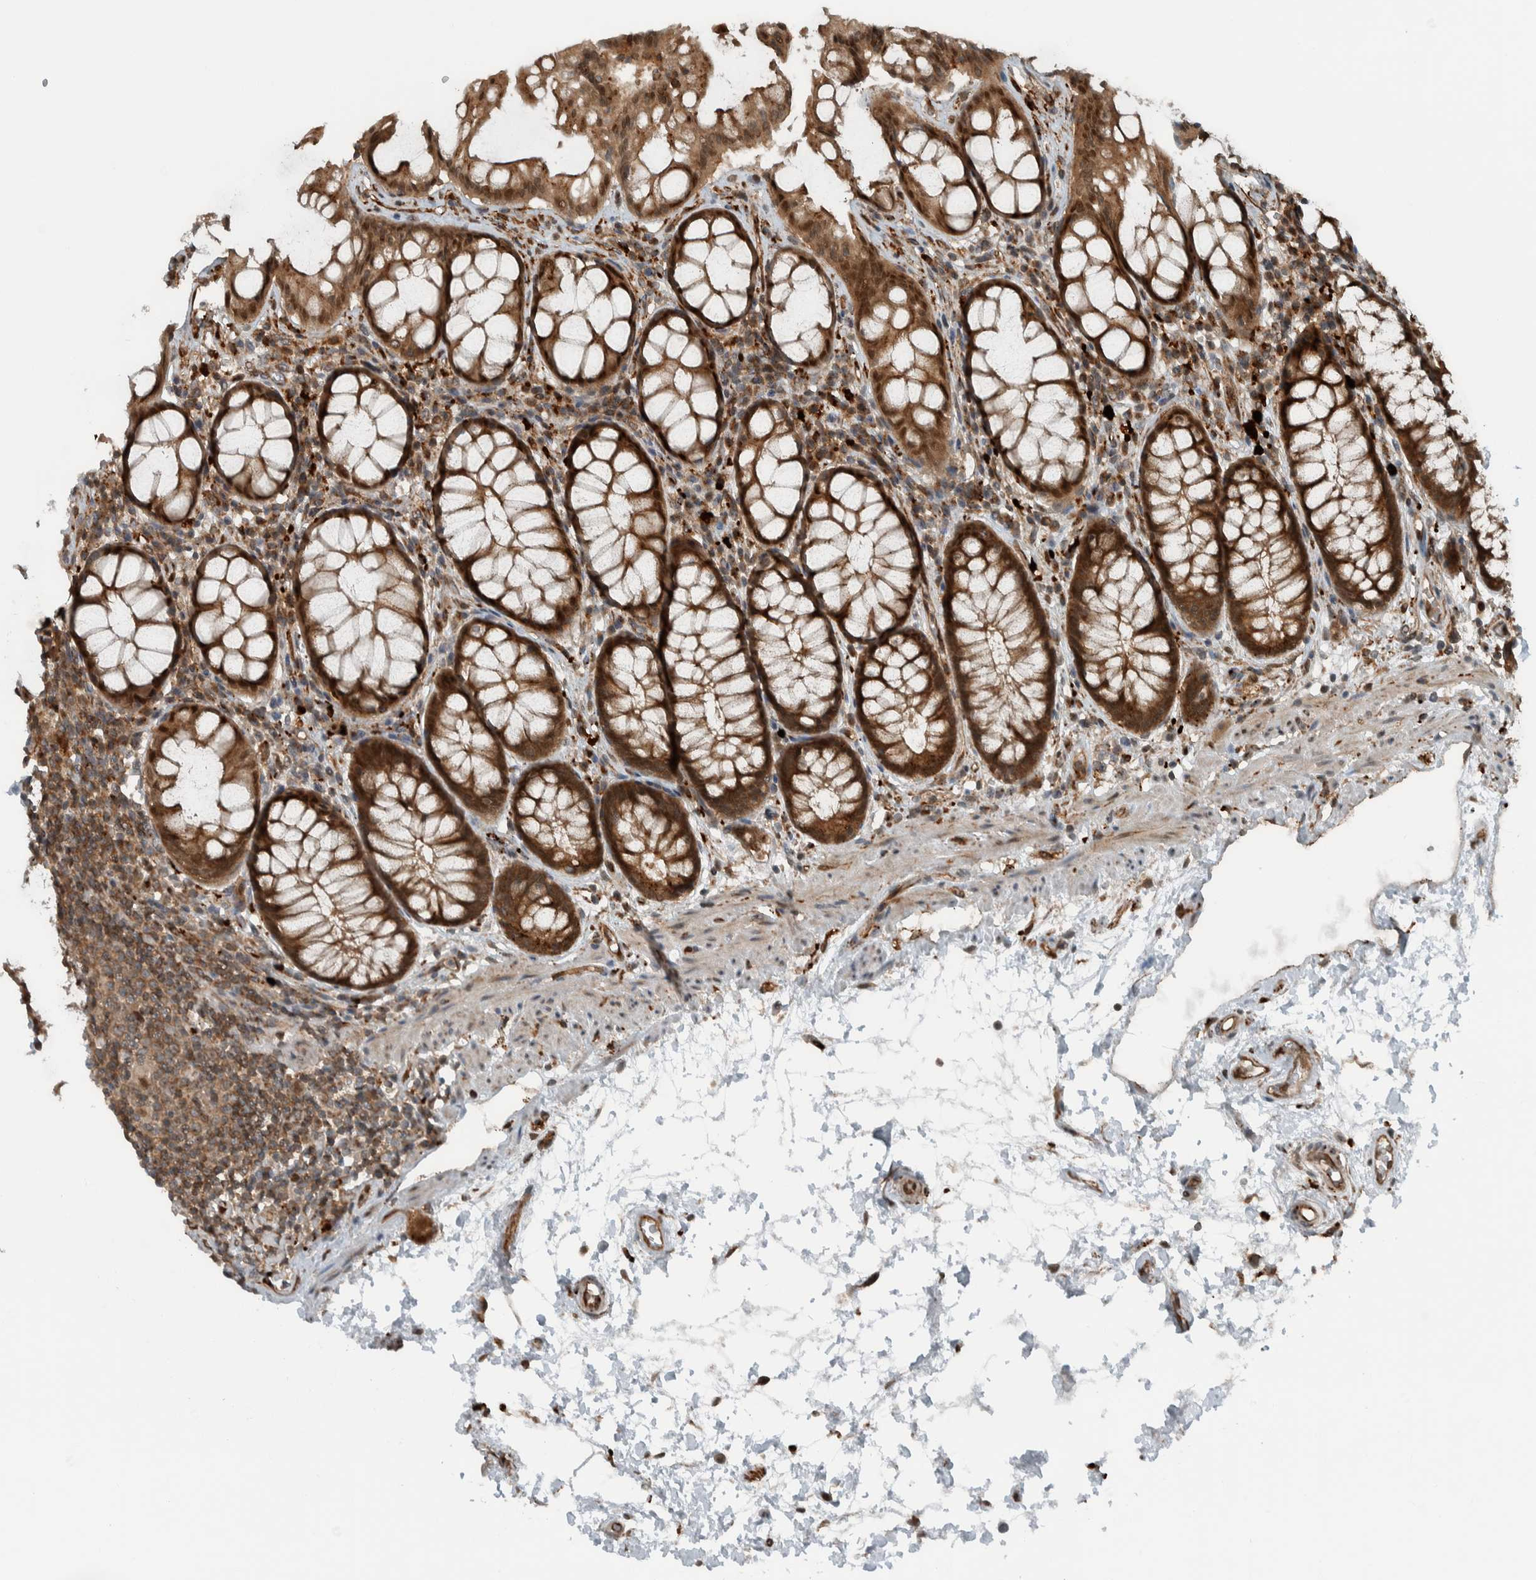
{"staining": {"intensity": "strong", "quantity": ">75%", "location": "cytoplasmic/membranous,nuclear"}, "tissue": "rectum", "cell_type": "Glandular cells", "image_type": "normal", "snomed": [{"axis": "morphology", "description": "Normal tissue, NOS"}, {"axis": "topography", "description": "Rectum"}], "caption": "Strong cytoplasmic/membranous,nuclear protein staining is identified in approximately >75% of glandular cells in rectum. The staining was performed using DAB (3,3'-diaminobenzidine), with brown indicating positive protein expression. Nuclei are stained blue with hematoxylin.", "gene": "GIGYF1", "patient": {"sex": "male", "age": 64}}